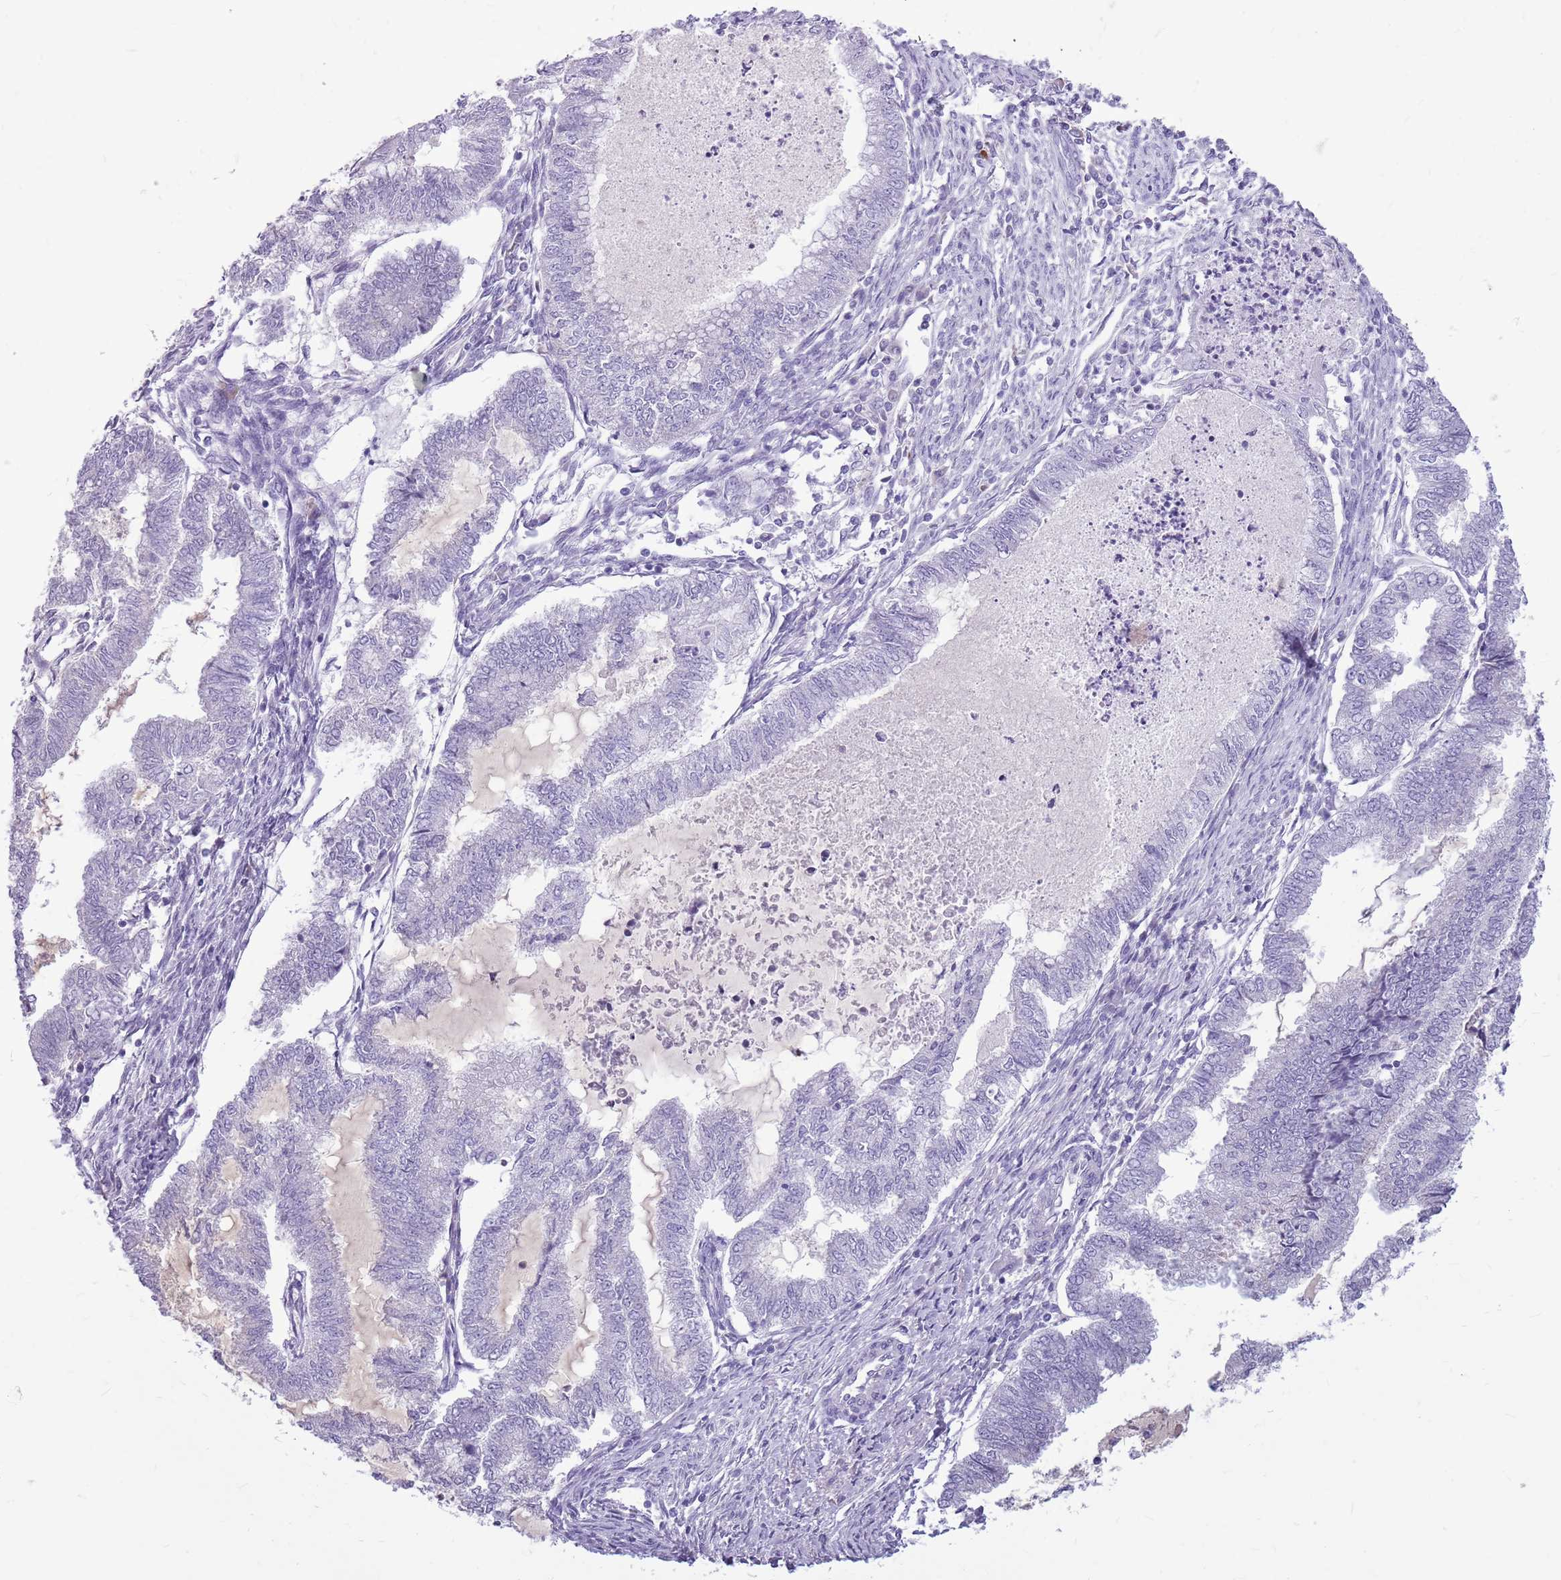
{"staining": {"intensity": "negative", "quantity": "none", "location": "none"}, "tissue": "endometrial cancer", "cell_type": "Tumor cells", "image_type": "cancer", "snomed": [{"axis": "morphology", "description": "Adenocarcinoma, NOS"}, {"axis": "topography", "description": "Endometrium"}], "caption": "A high-resolution image shows immunohistochemistry (IHC) staining of adenocarcinoma (endometrial), which displays no significant staining in tumor cells. (Stains: DAB immunohistochemistry (IHC) with hematoxylin counter stain, Microscopy: brightfield microscopy at high magnification).", "gene": "ZNF425", "patient": {"sex": "female", "age": 79}}